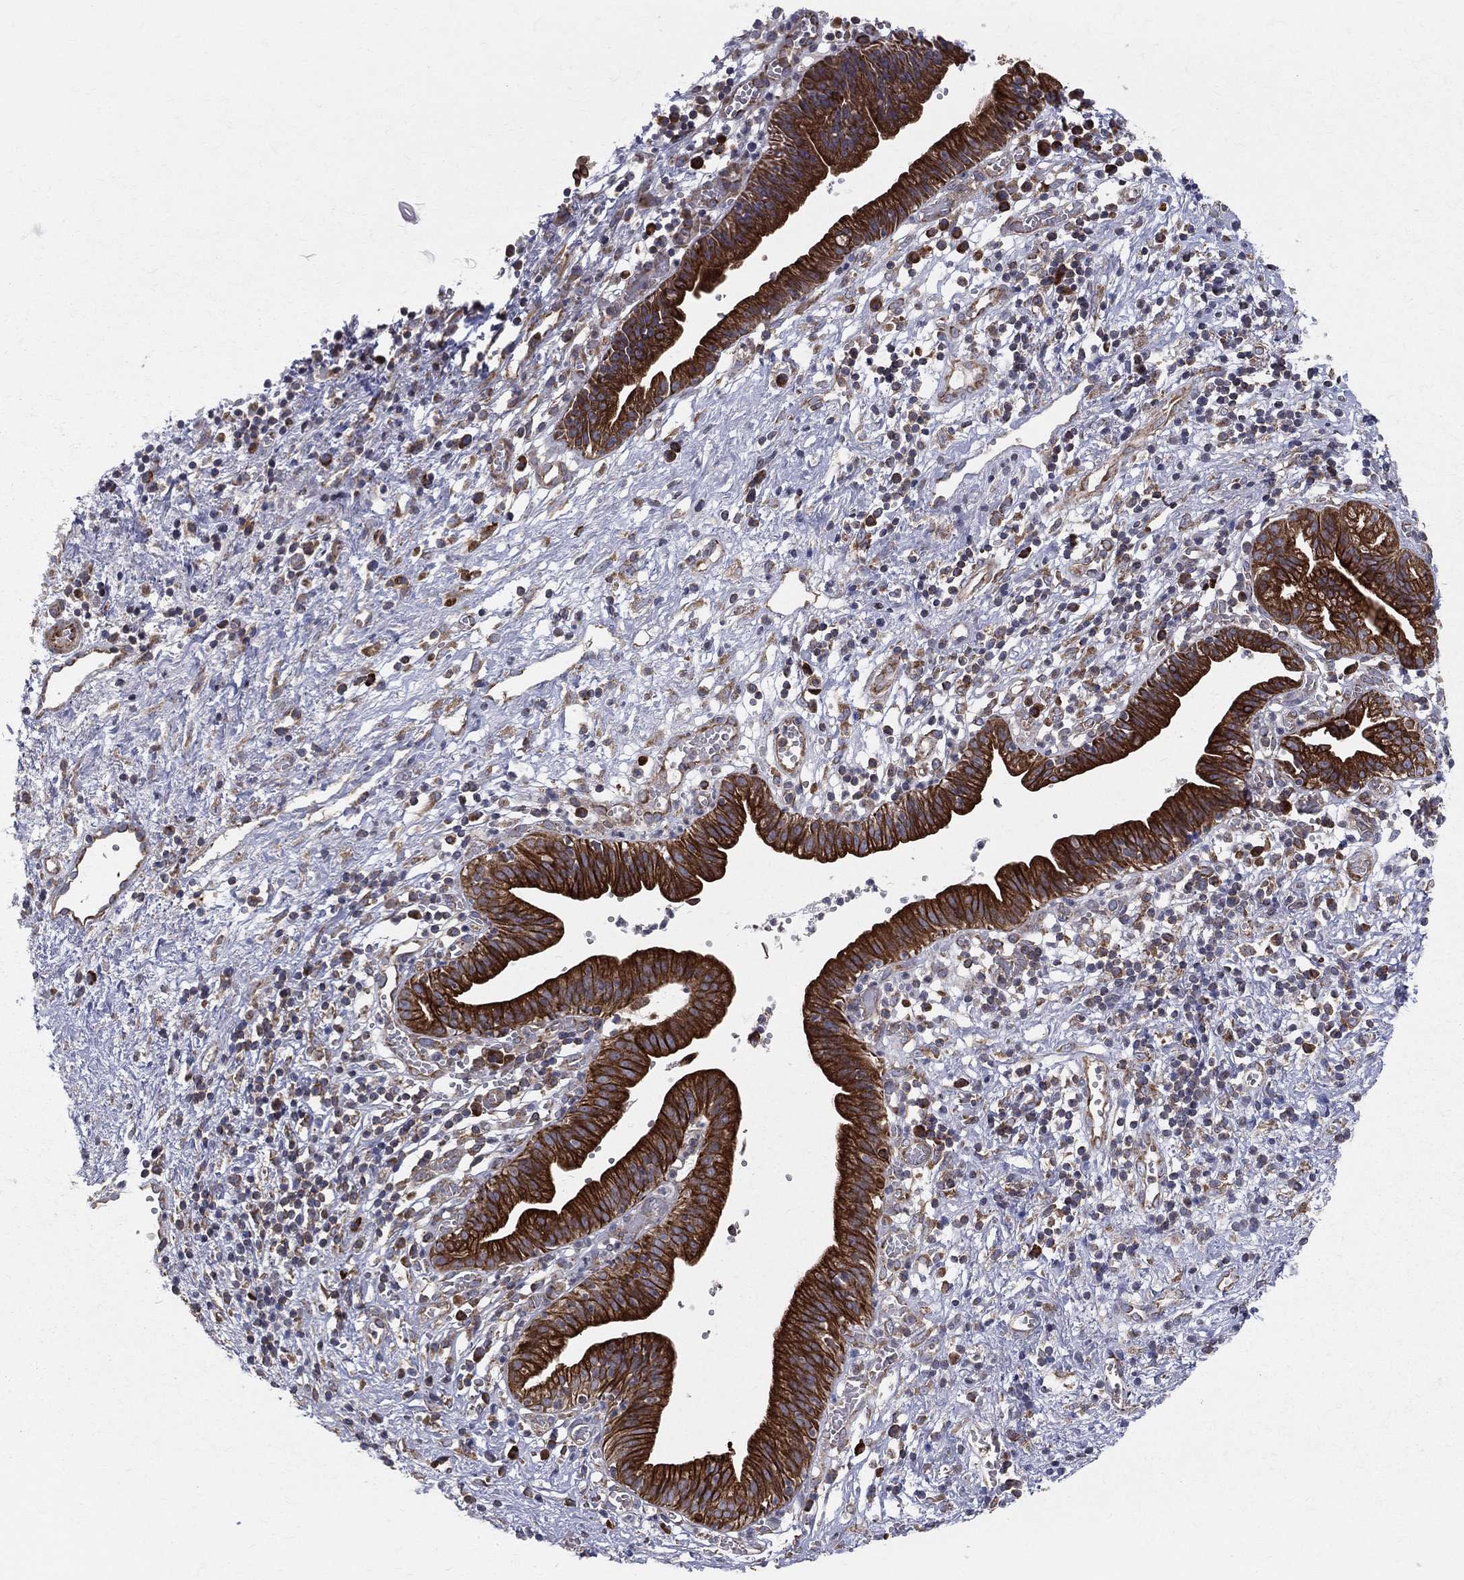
{"staining": {"intensity": "strong", "quantity": ">75%", "location": "cytoplasmic/membranous"}, "tissue": "pancreatic cancer", "cell_type": "Tumor cells", "image_type": "cancer", "snomed": [{"axis": "morphology", "description": "Adenocarcinoma, NOS"}, {"axis": "topography", "description": "Pancreas"}], "caption": "Protein expression analysis of human pancreatic cancer reveals strong cytoplasmic/membranous expression in approximately >75% of tumor cells. The staining was performed using DAB to visualize the protein expression in brown, while the nuclei were stained in blue with hematoxylin (Magnification: 20x).", "gene": "MIX23", "patient": {"sex": "female", "age": 73}}